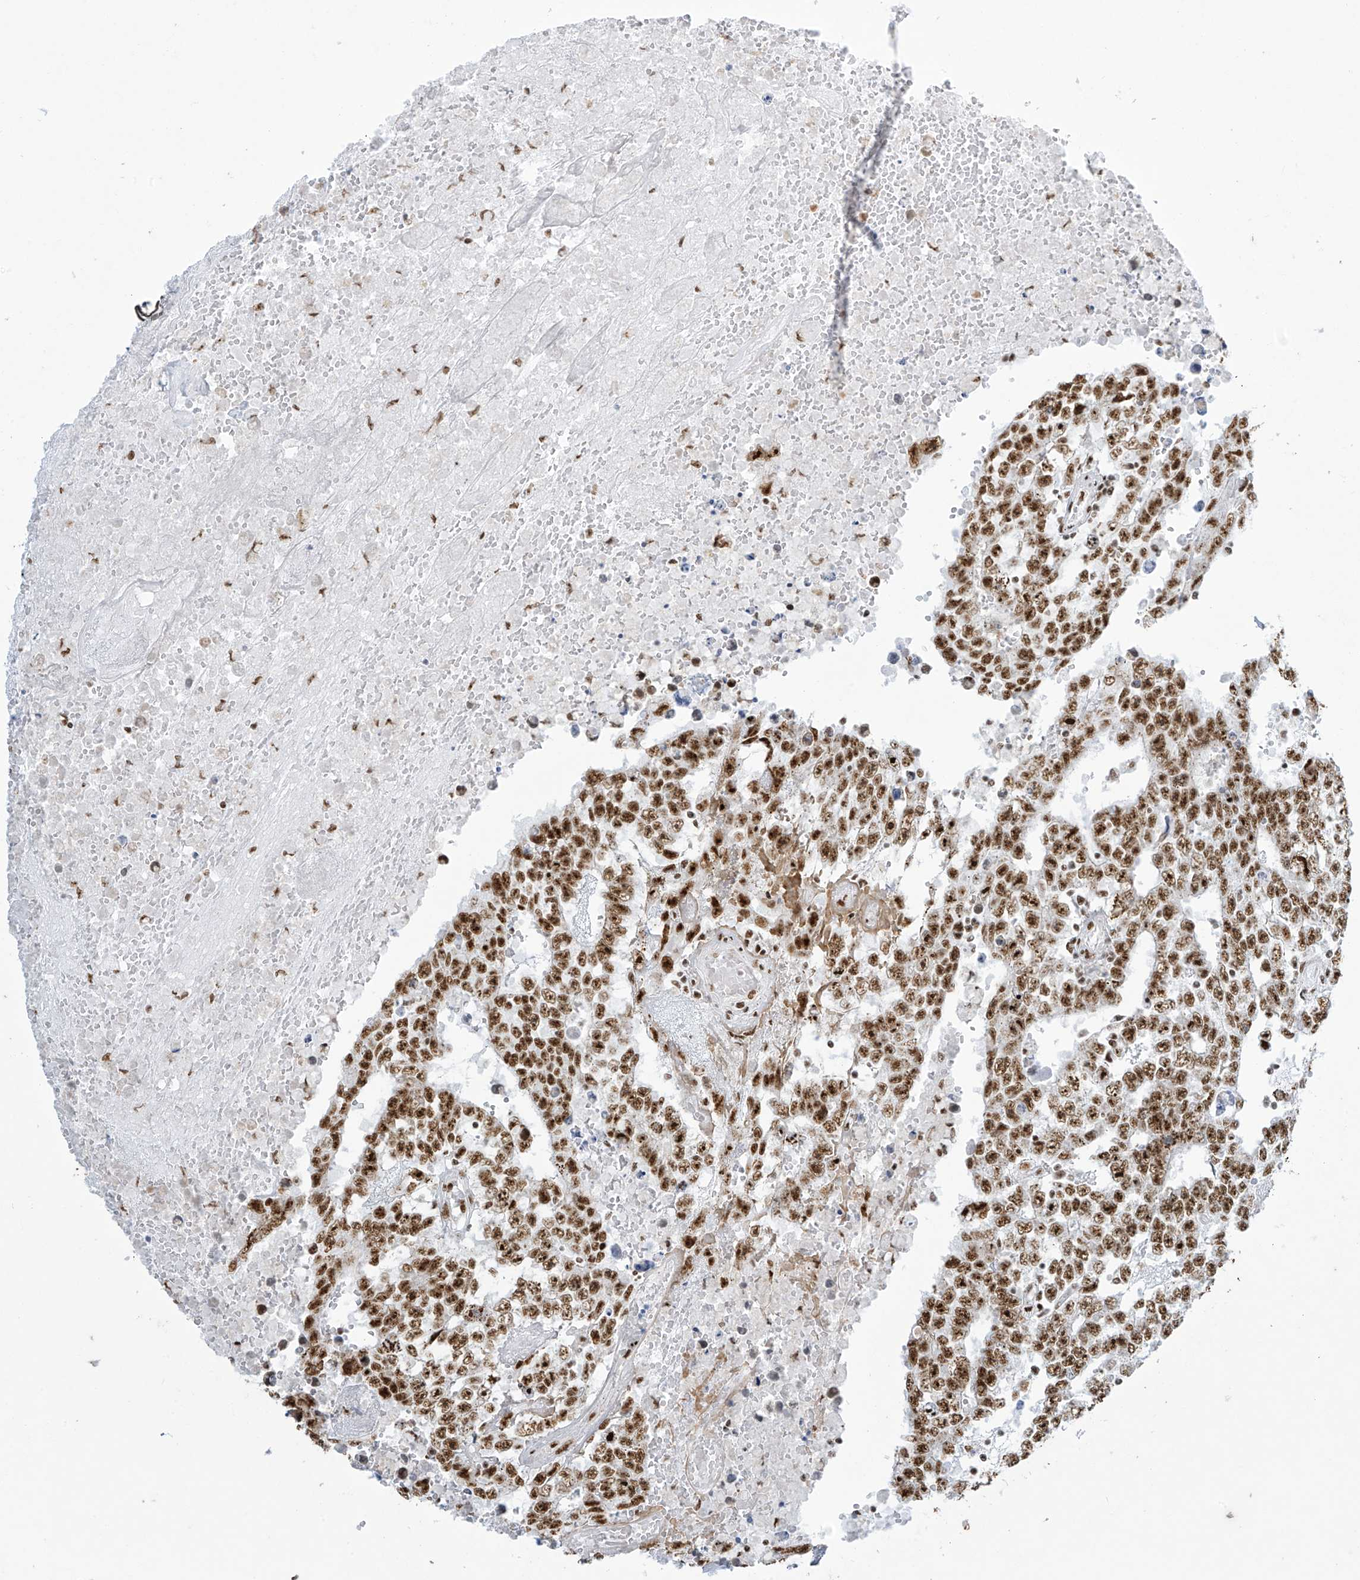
{"staining": {"intensity": "strong", "quantity": ">75%", "location": "nuclear"}, "tissue": "testis cancer", "cell_type": "Tumor cells", "image_type": "cancer", "snomed": [{"axis": "morphology", "description": "Carcinoma, Embryonal, NOS"}, {"axis": "topography", "description": "Testis"}], "caption": "A histopathology image of testis embryonal carcinoma stained for a protein demonstrates strong nuclear brown staining in tumor cells. (DAB IHC with brightfield microscopy, high magnification).", "gene": "MS4A6A", "patient": {"sex": "male", "age": 25}}